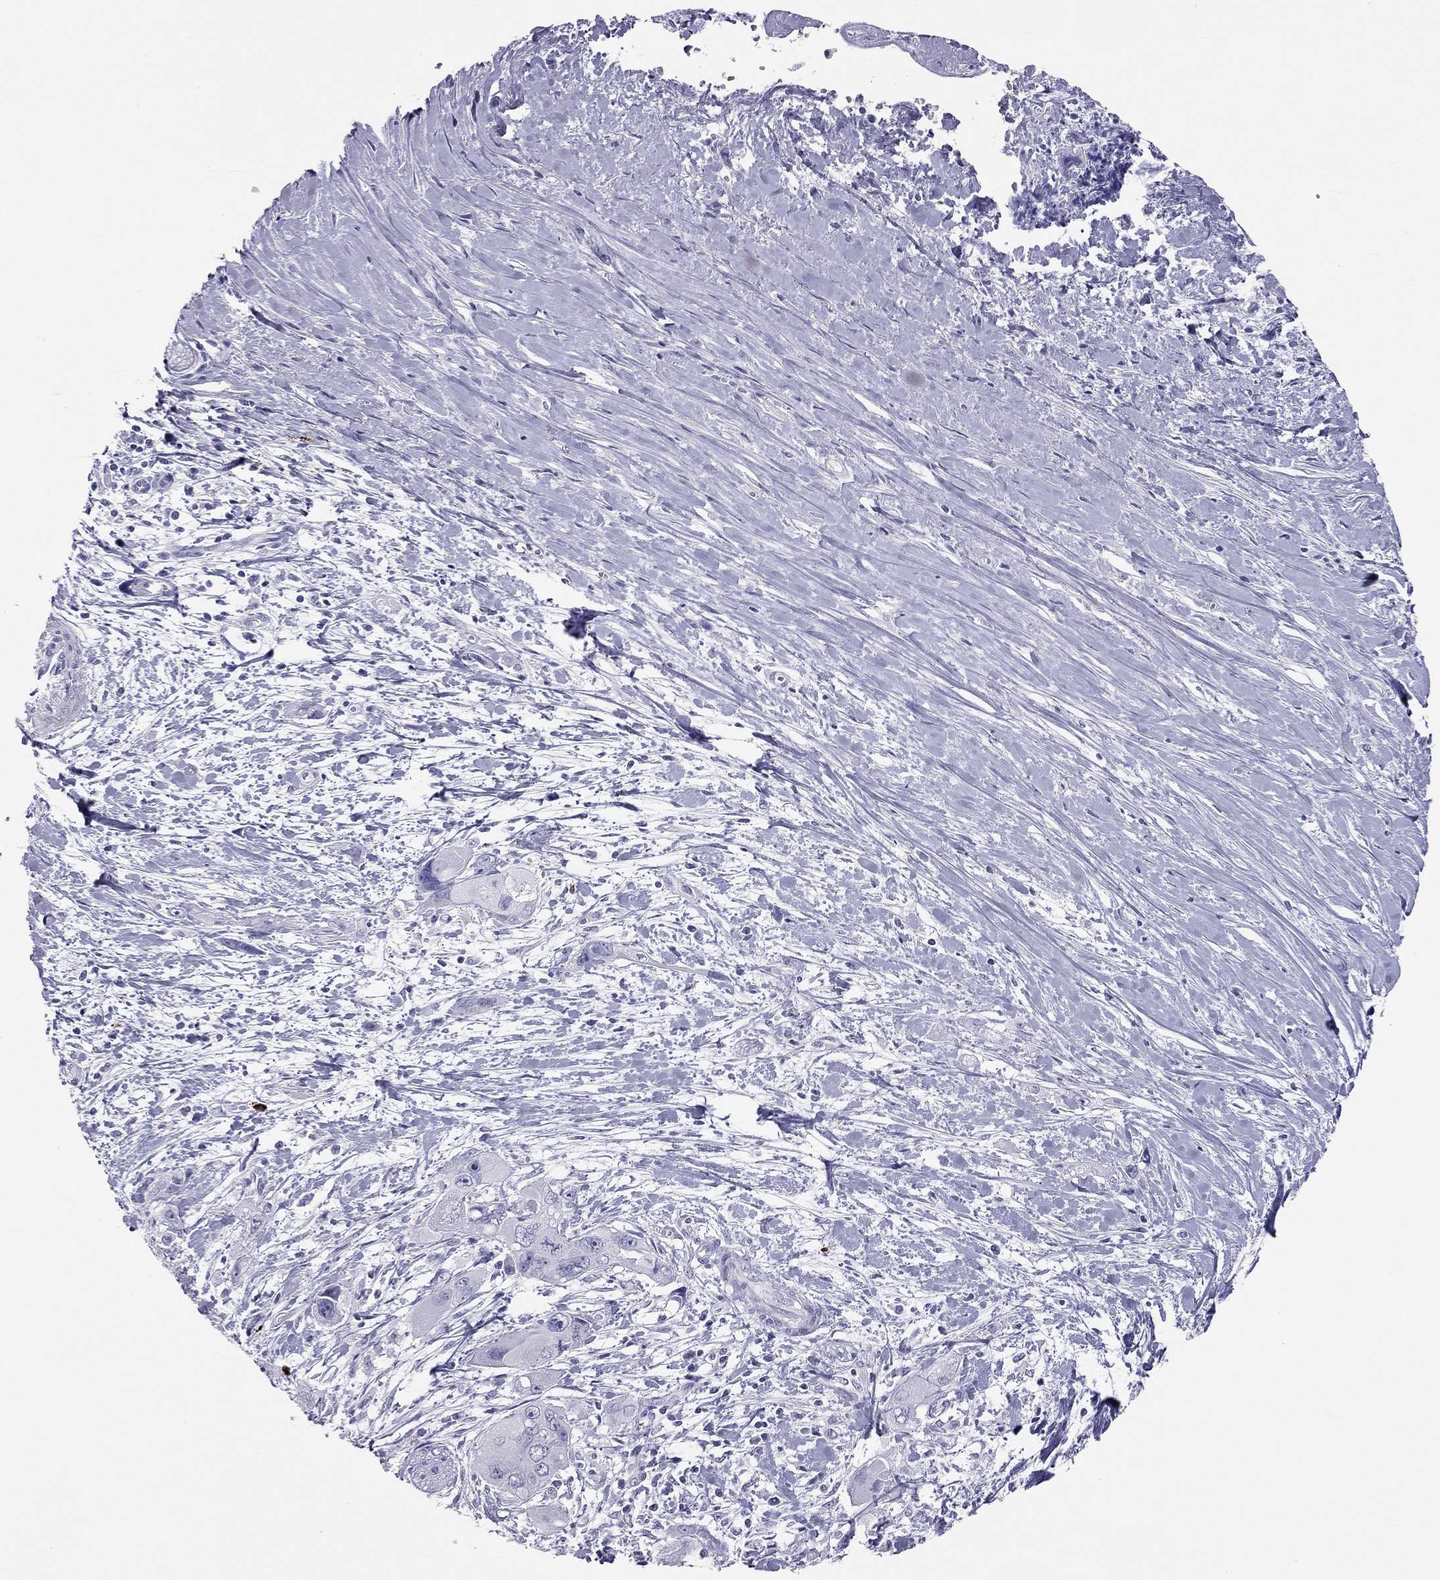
{"staining": {"intensity": "negative", "quantity": "none", "location": "none"}, "tissue": "pancreatic cancer", "cell_type": "Tumor cells", "image_type": "cancer", "snomed": [{"axis": "morphology", "description": "Adenocarcinoma, NOS"}, {"axis": "topography", "description": "Pancreas"}], "caption": "An IHC micrograph of pancreatic adenocarcinoma is shown. There is no staining in tumor cells of pancreatic adenocarcinoma.", "gene": "KLRG1", "patient": {"sex": "male", "age": 47}}